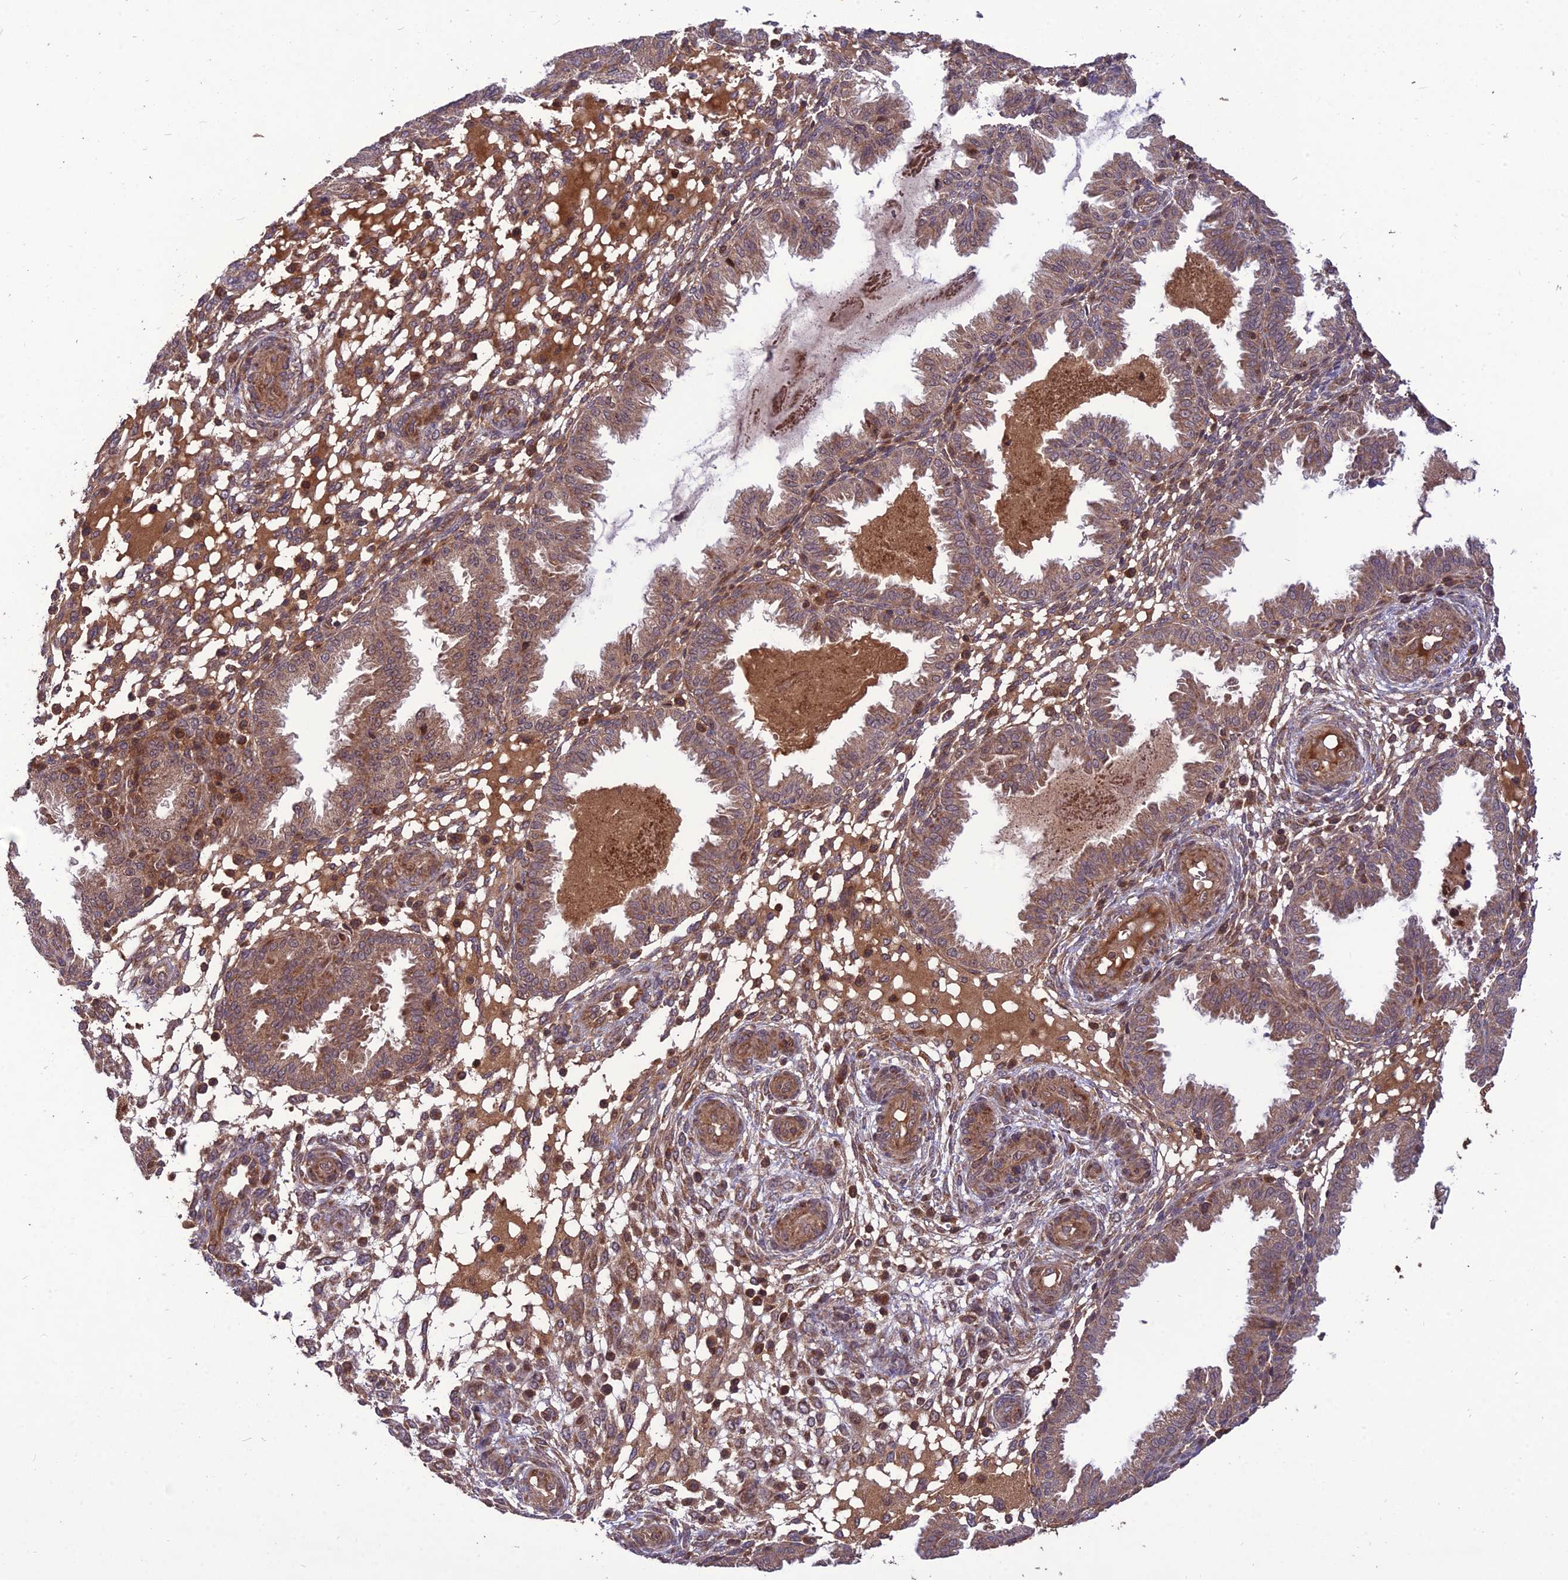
{"staining": {"intensity": "moderate", "quantity": ">75%", "location": "cytoplasmic/membranous"}, "tissue": "endometrium", "cell_type": "Cells in endometrial stroma", "image_type": "normal", "snomed": [{"axis": "morphology", "description": "Normal tissue, NOS"}, {"axis": "topography", "description": "Endometrium"}], "caption": "Immunohistochemistry (IHC) of normal endometrium reveals medium levels of moderate cytoplasmic/membranous positivity in approximately >75% of cells in endometrial stroma. (DAB IHC with brightfield microscopy, high magnification).", "gene": "NDUFC1", "patient": {"sex": "female", "age": 33}}